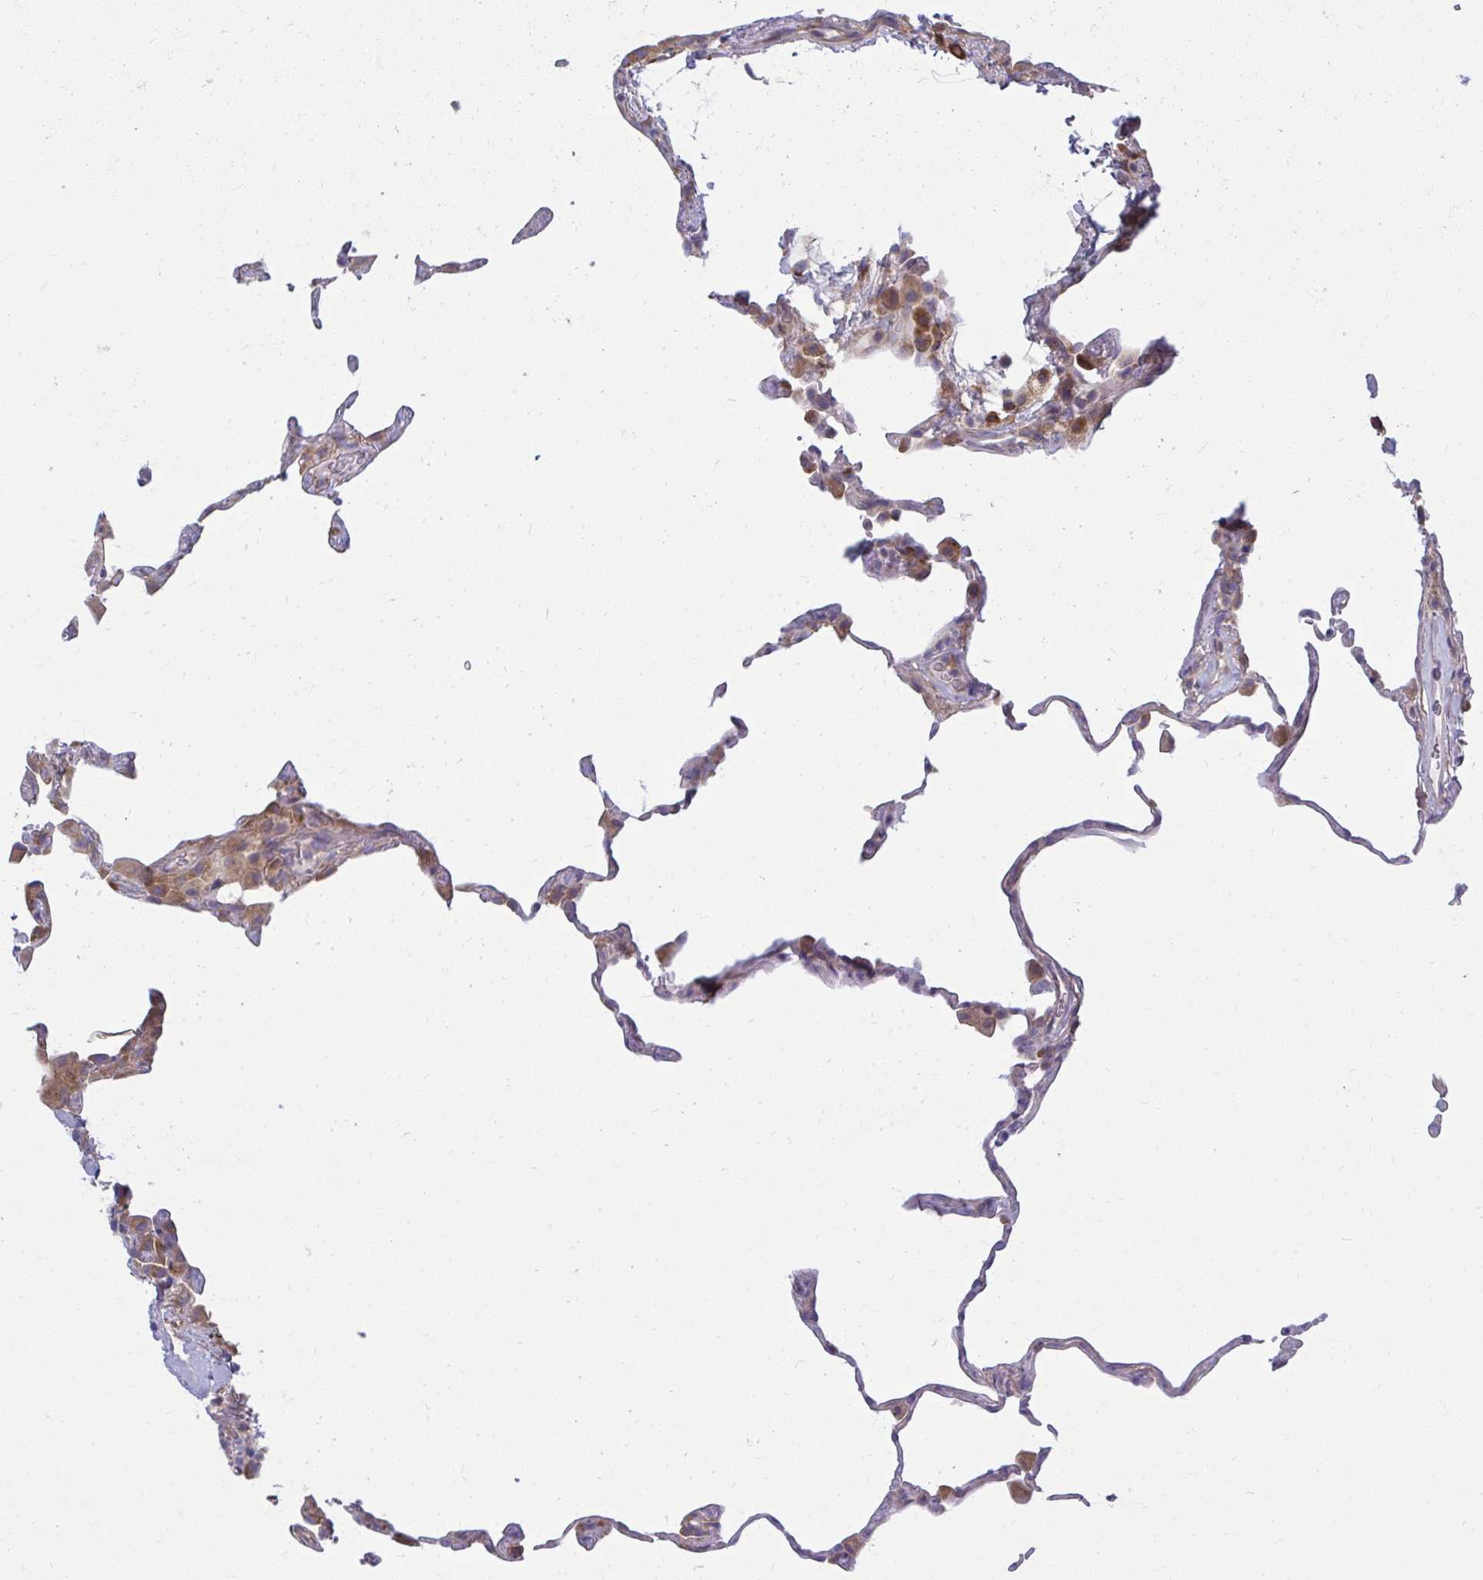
{"staining": {"intensity": "moderate", "quantity": "<25%", "location": "cytoplasmic/membranous"}, "tissue": "lung", "cell_type": "Alveolar cells", "image_type": "normal", "snomed": [{"axis": "morphology", "description": "Normal tissue, NOS"}, {"axis": "topography", "description": "Lung"}], "caption": "Benign lung reveals moderate cytoplasmic/membranous positivity in about <25% of alveolar cells, visualized by immunohistochemistry. Nuclei are stained in blue.", "gene": "CEMP1", "patient": {"sex": "female", "age": 57}}